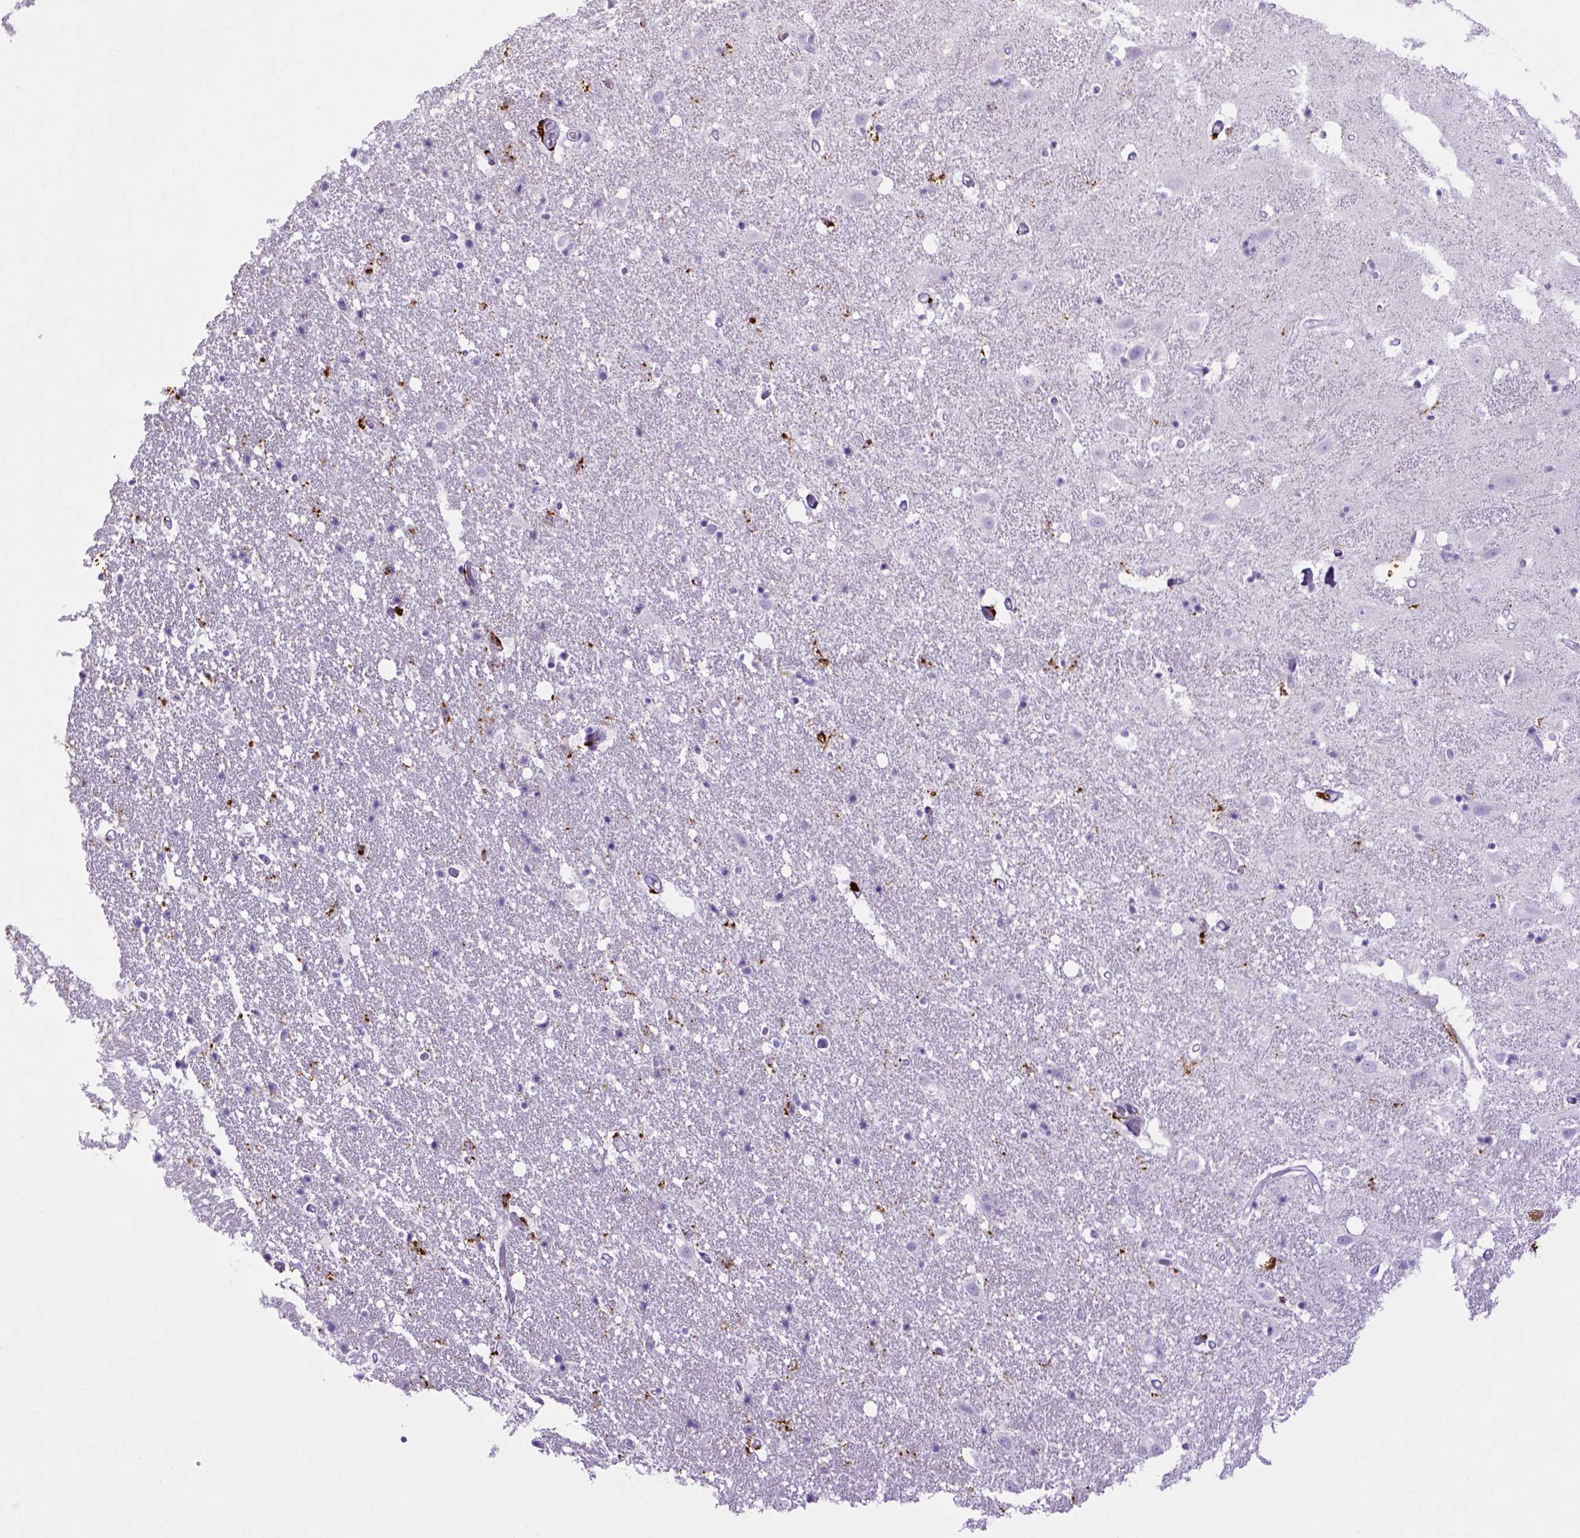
{"staining": {"intensity": "negative", "quantity": "none", "location": "none"}, "tissue": "hippocampus", "cell_type": "Glial cells", "image_type": "normal", "snomed": [{"axis": "morphology", "description": "Normal tissue, NOS"}, {"axis": "topography", "description": "Hippocampus"}], "caption": "A high-resolution image shows immunohistochemistry staining of benign hippocampus, which shows no significant expression in glial cells.", "gene": "CD68", "patient": {"sex": "male", "age": 49}}